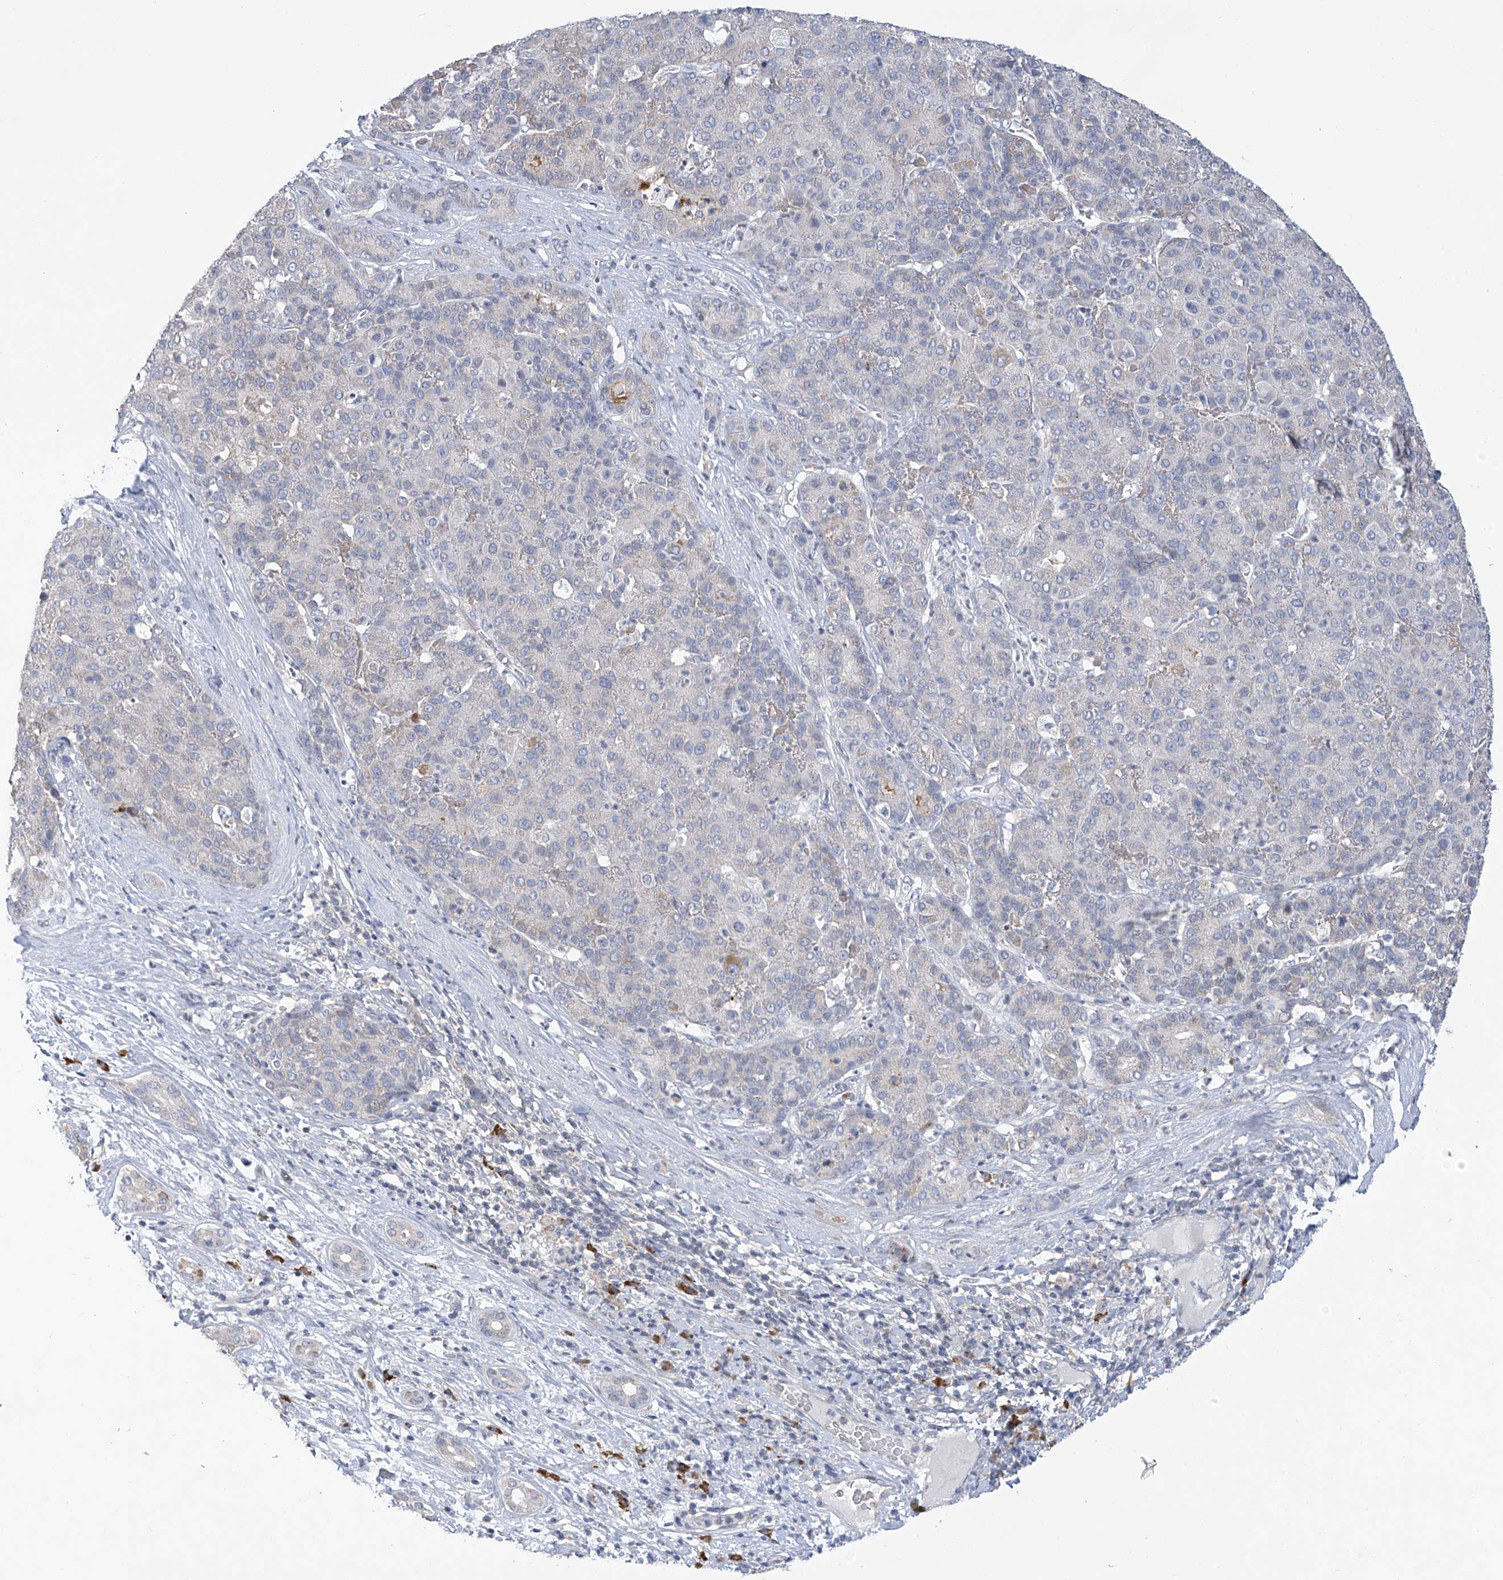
{"staining": {"intensity": "negative", "quantity": "none", "location": "none"}, "tissue": "liver cancer", "cell_type": "Tumor cells", "image_type": "cancer", "snomed": [{"axis": "morphology", "description": "Carcinoma, Hepatocellular, NOS"}, {"axis": "topography", "description": "Liver"}], "caption": "This is an immunohistochemistry histopathology image of human liver hepatocellular carcinoma. There is no staining in tumor cells.", "gene": "SLCO4A1", "patient": {"sex": "male", "age": 65}}